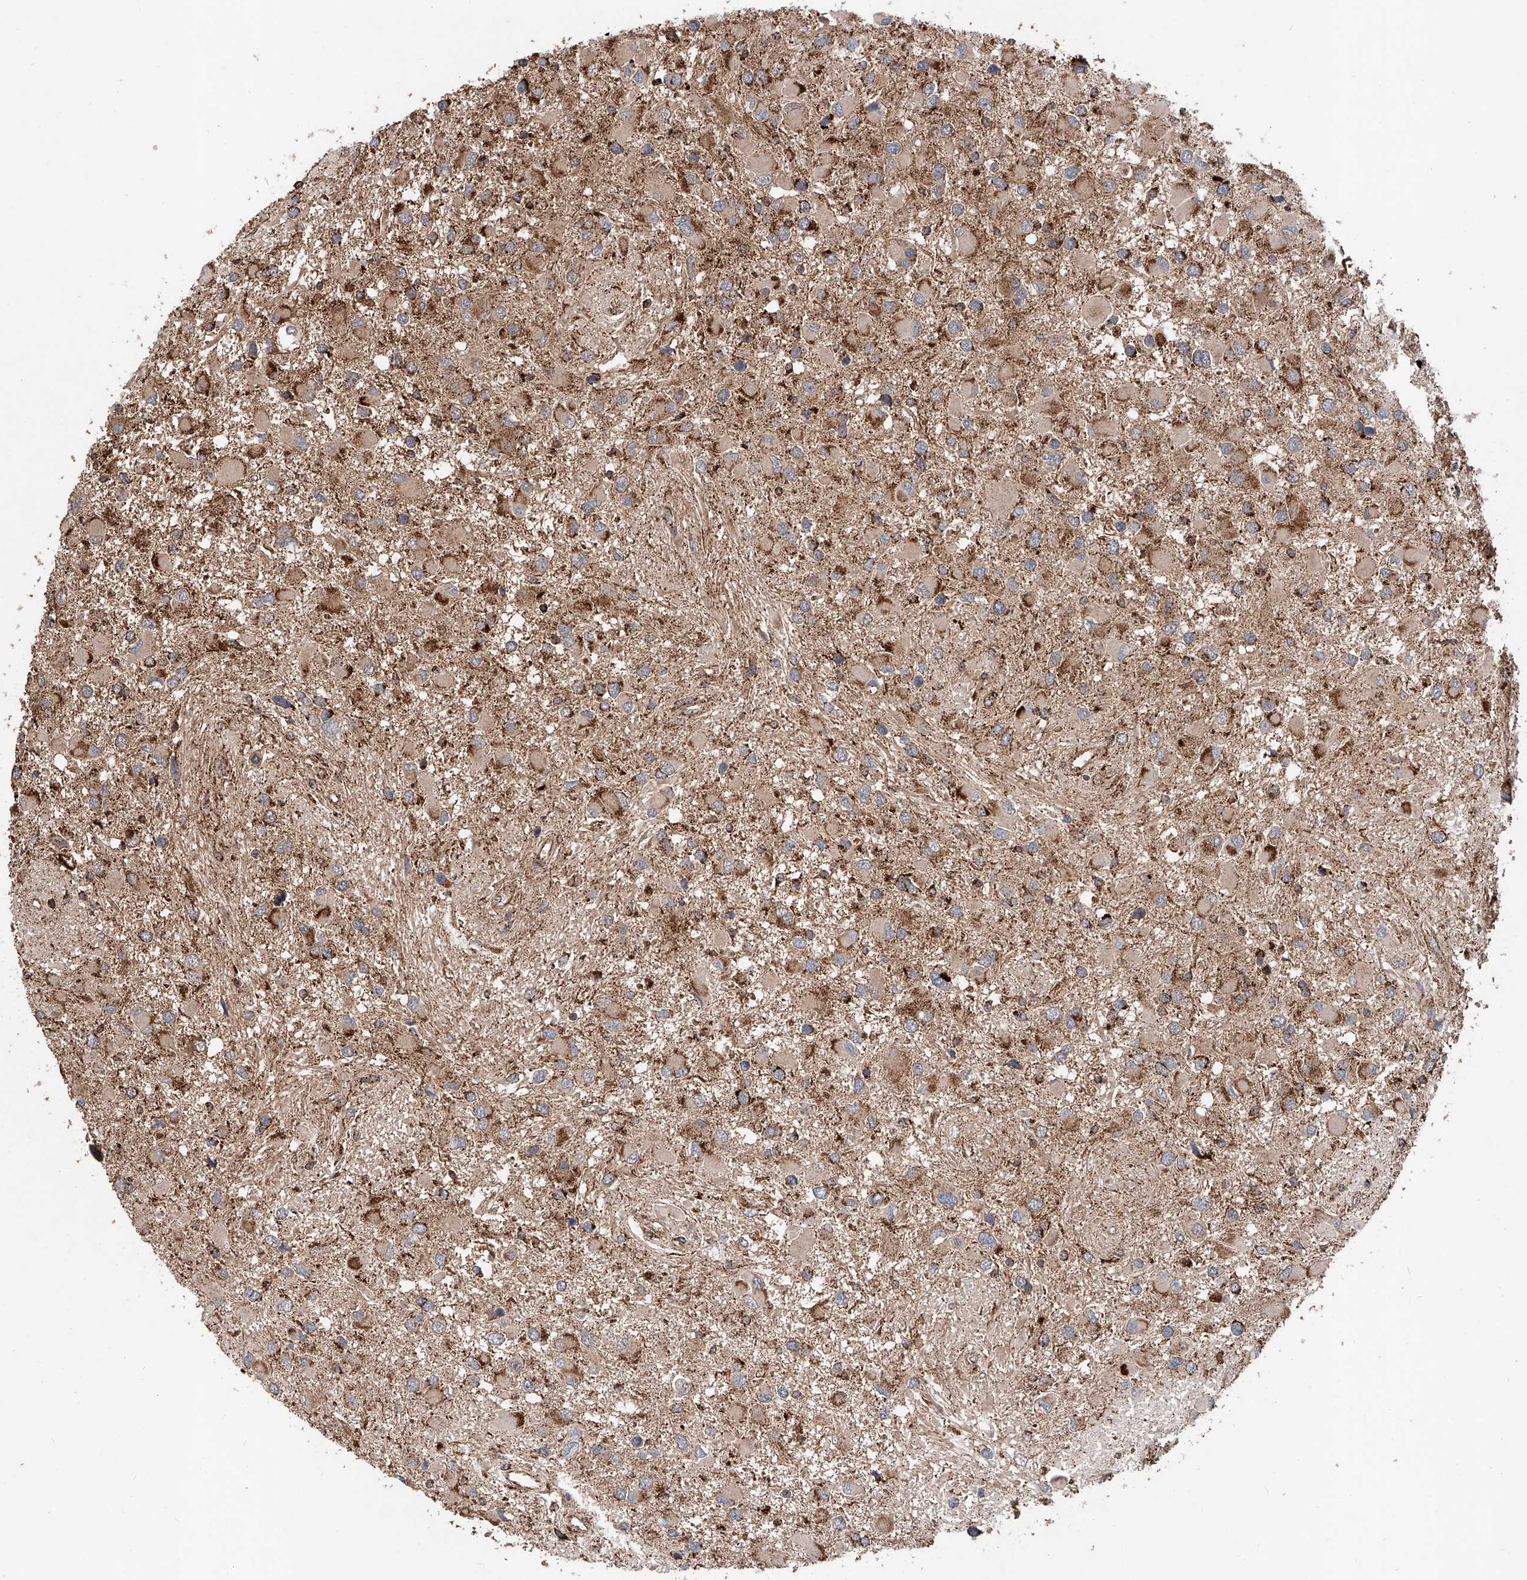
{"staining": {"intensity": "moderate", "quantity": "25%-75%", "location": "cytoplasmic/membranous"}, "tissue": "glioma", "cell_type": "Tumor cells", "image_type": "cancer", "snomed": [{"axis": "morphology", "description": "Glioma, malignant, High grade"}, {"axis": "topography", "description": "Brain"}], "caption": "Protein expression analysis of malignant glioma (high-grade) shows moderate cytoplasmic/membranous staining in about 25%-75% of tumor cells.", "gene": "PISD", "patient": {"sex": "male", "age": 53}}